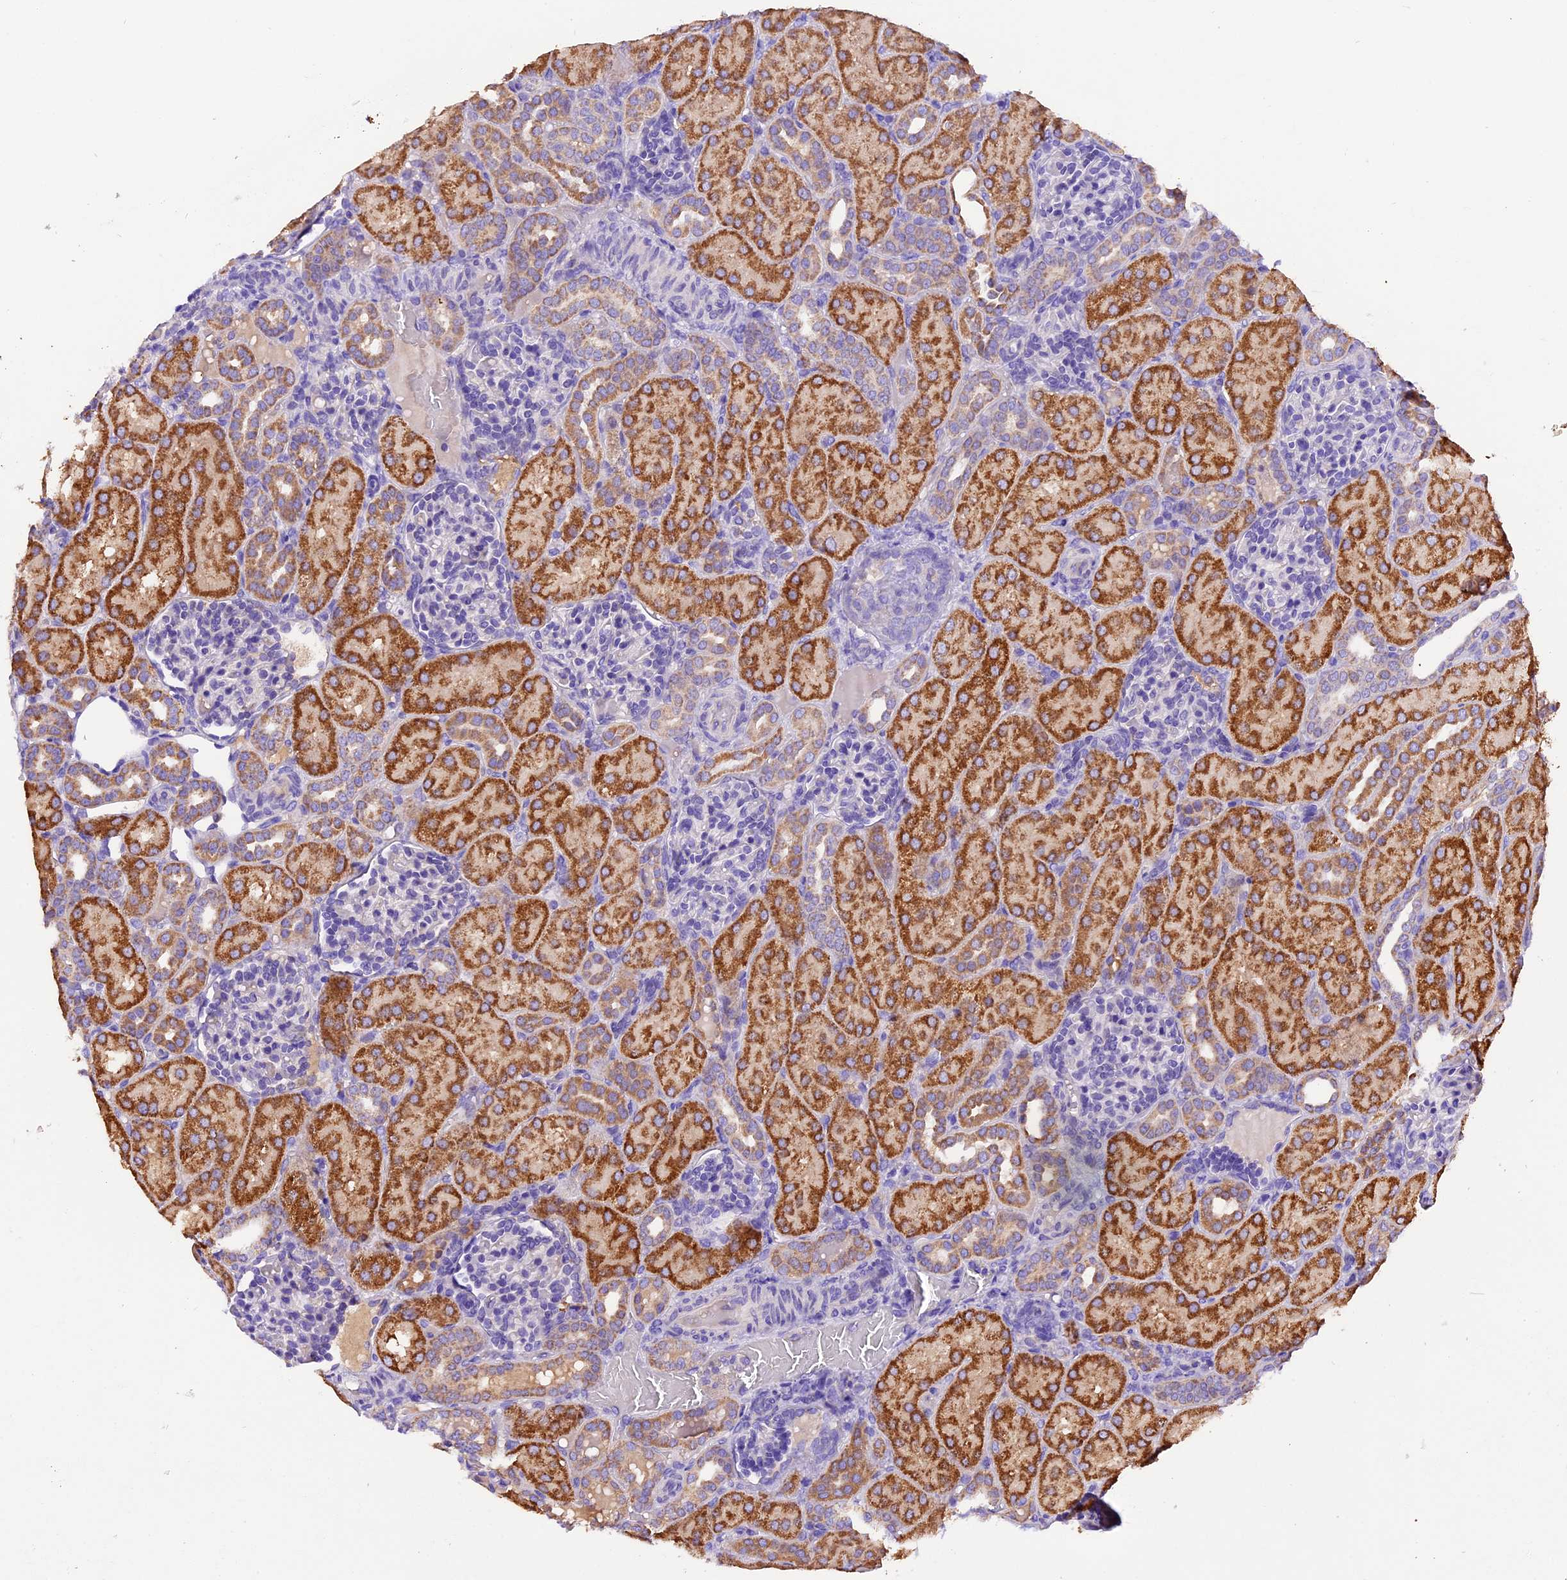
{"staining": {"intensity": "negative", "quantity": "none", "location": "none"}, "tissue": "kidney", "cell_type": "Cells in glomeruli", "image_type": "normal", "snomed": [{"axis": "morphology", "description": "Normal tissue, NOS"}, {"axis": "topography", "description": "Kidney"}], "caption": "Immunohistochemistry micrograph of benign human kidney stained for a protein (brown), which shows no staining in cells in glomeruli.", "gene": "SIX5", "patient": {"sex": "male", "age": 1}}